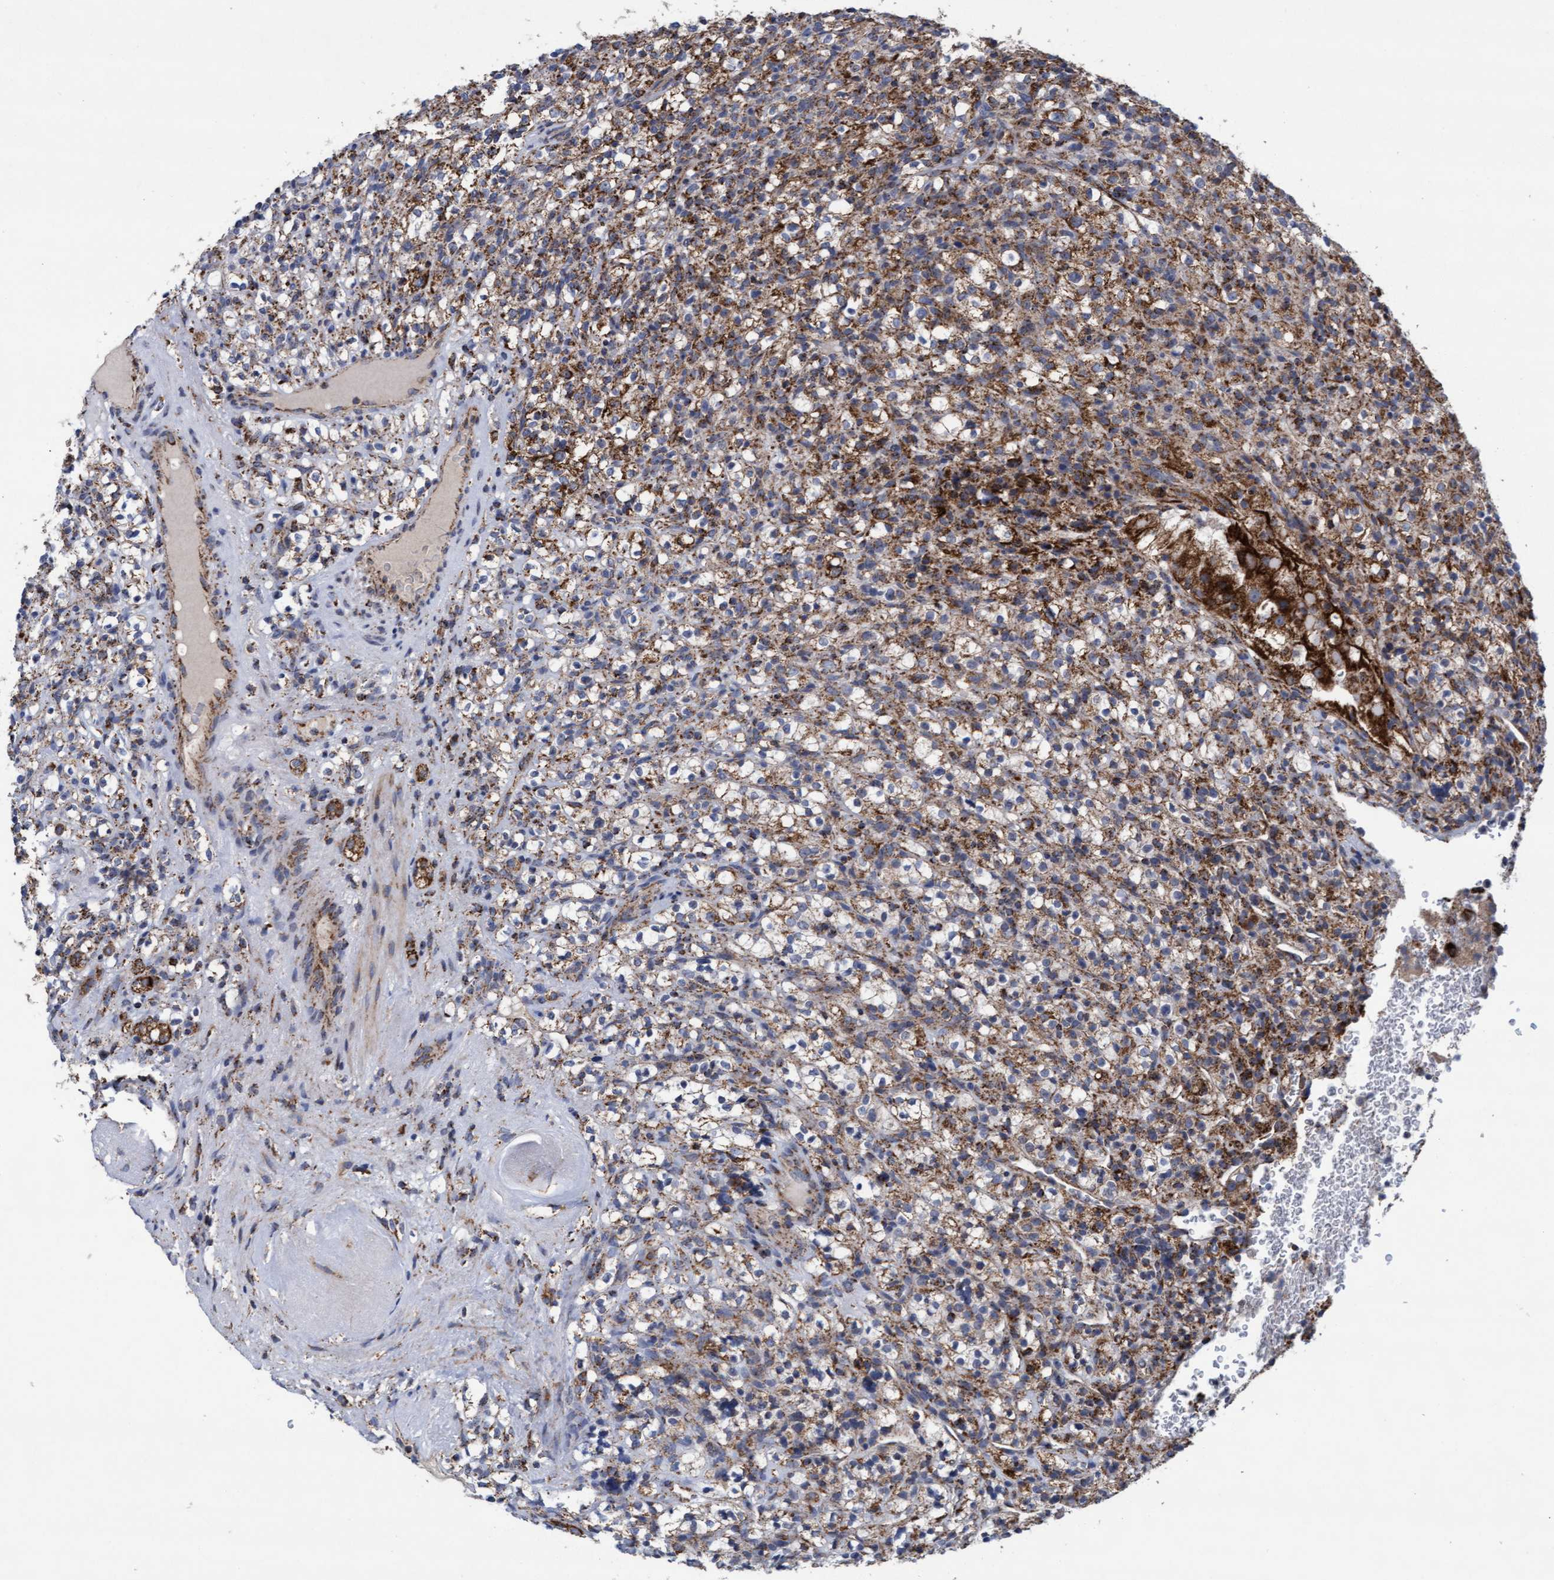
{"staining": {"intensity": "moderate", "quantity": ">75%", "location": "cytoplasmic/membranous"}, "tissue": "renal cancer", "cell_type": "Tumor cells", "image_type": "cancer", "snomed": [{"axis": "morphology", "description": "Normal tissue, NOS"}, {"axis": "morphology", "description": "Adenocarcinoma, NOS"}, {"axis": "topography", "description": "Kidney"}], "caption": "A photomicrograph showing moderate cytoplasmic/membranous positivity in about >75% of tumor cells in renal adenocarcinoma, as visualized by brown immunohistochemical staining.", "gene": "MRPL38", "patient": {"sex": "female", "age": 72}}